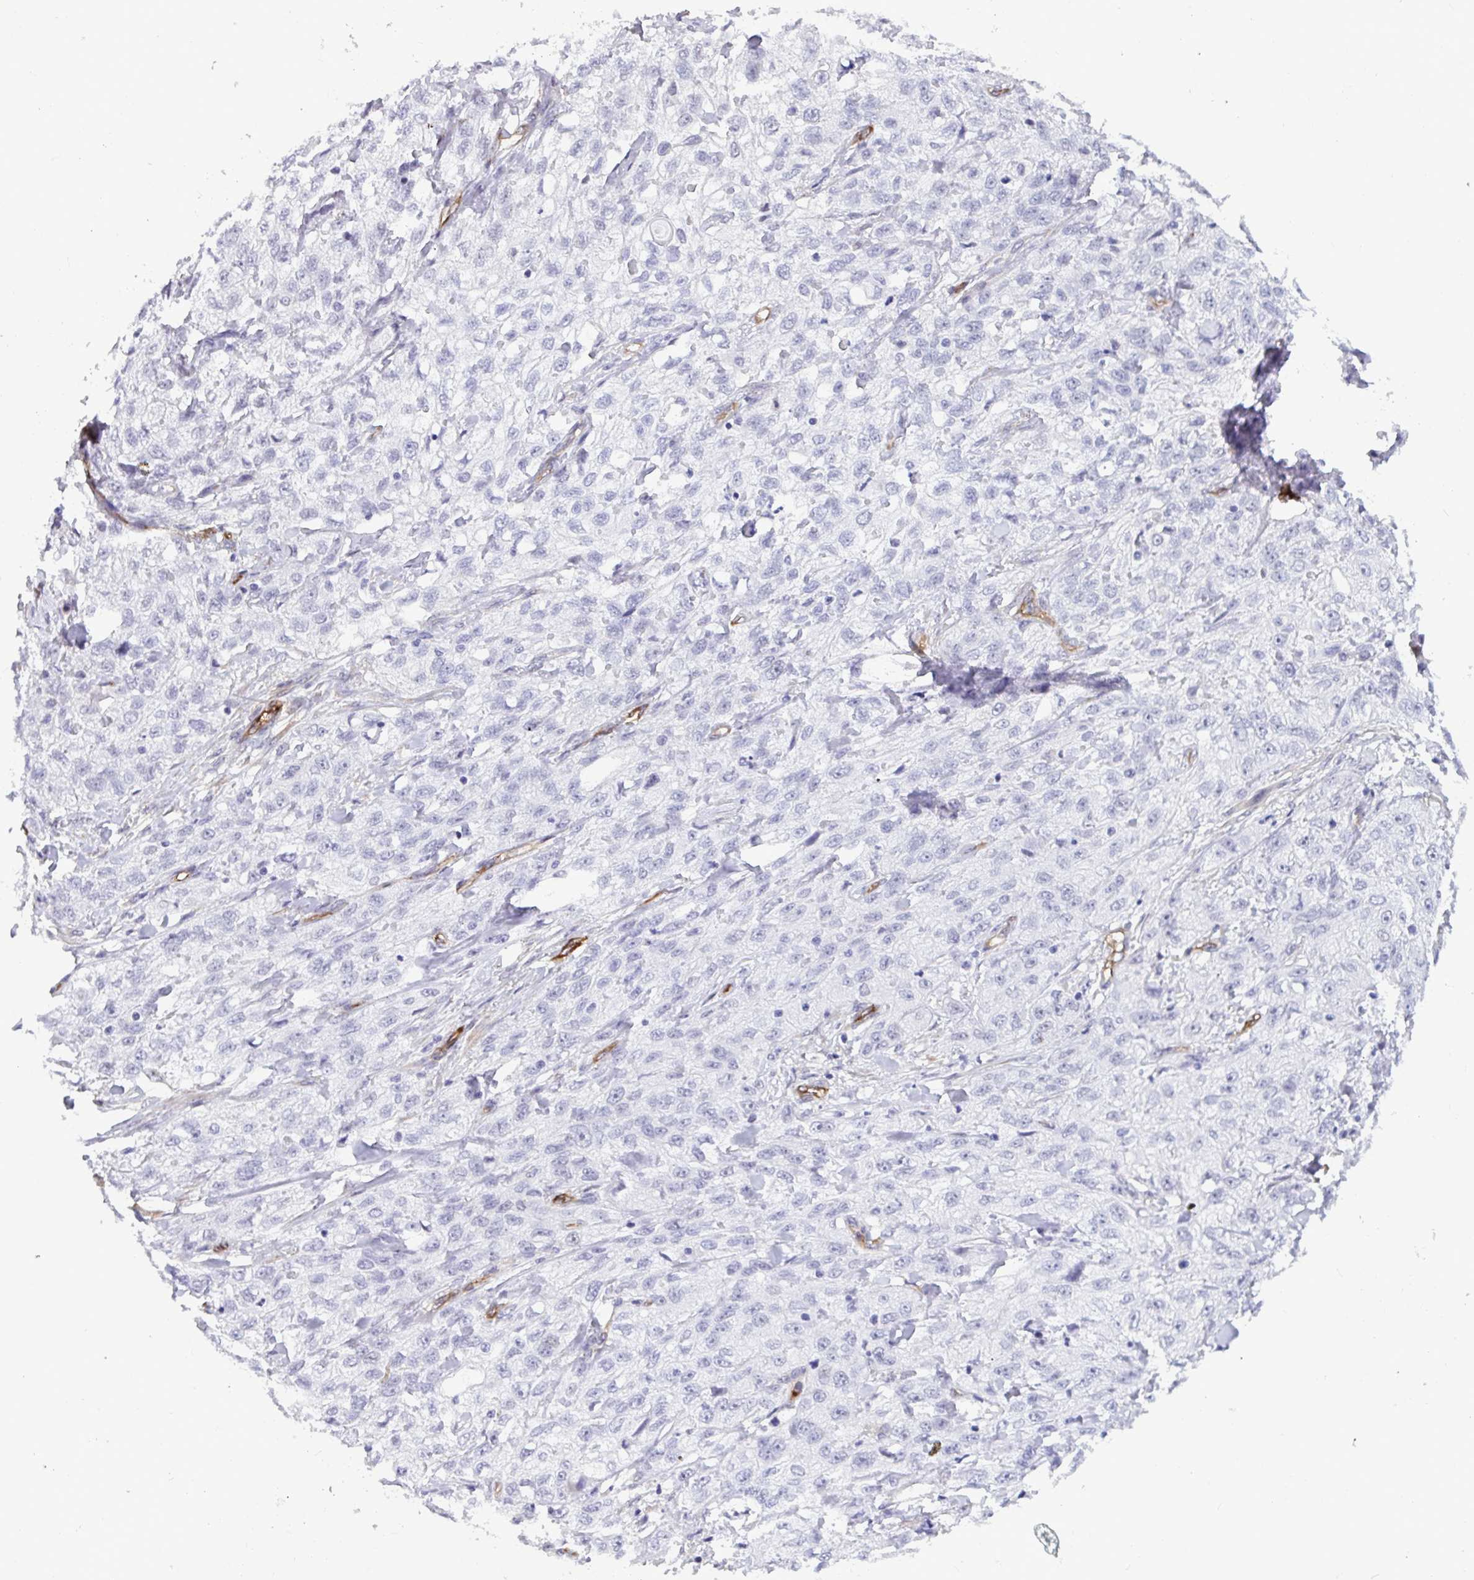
{"staining": {"intensity": "negative", "quantity": "none", "location": "none"}, "tissue": "skin cancer", "cell_type": "Tumor cells", "image_type": "cancer", "snomed": [{"axis": "morphology", "description": "Squamous cell carcinoma, NOS"}, {"axis": "topography", "description": "Skin"}, {"axis": "topography", "description": "Vulva"}], "caption": "There is no significant staining in tumor cells of skin cancer.", "gene": "EML1", "patient": {"sex": "female", "age": 86}}